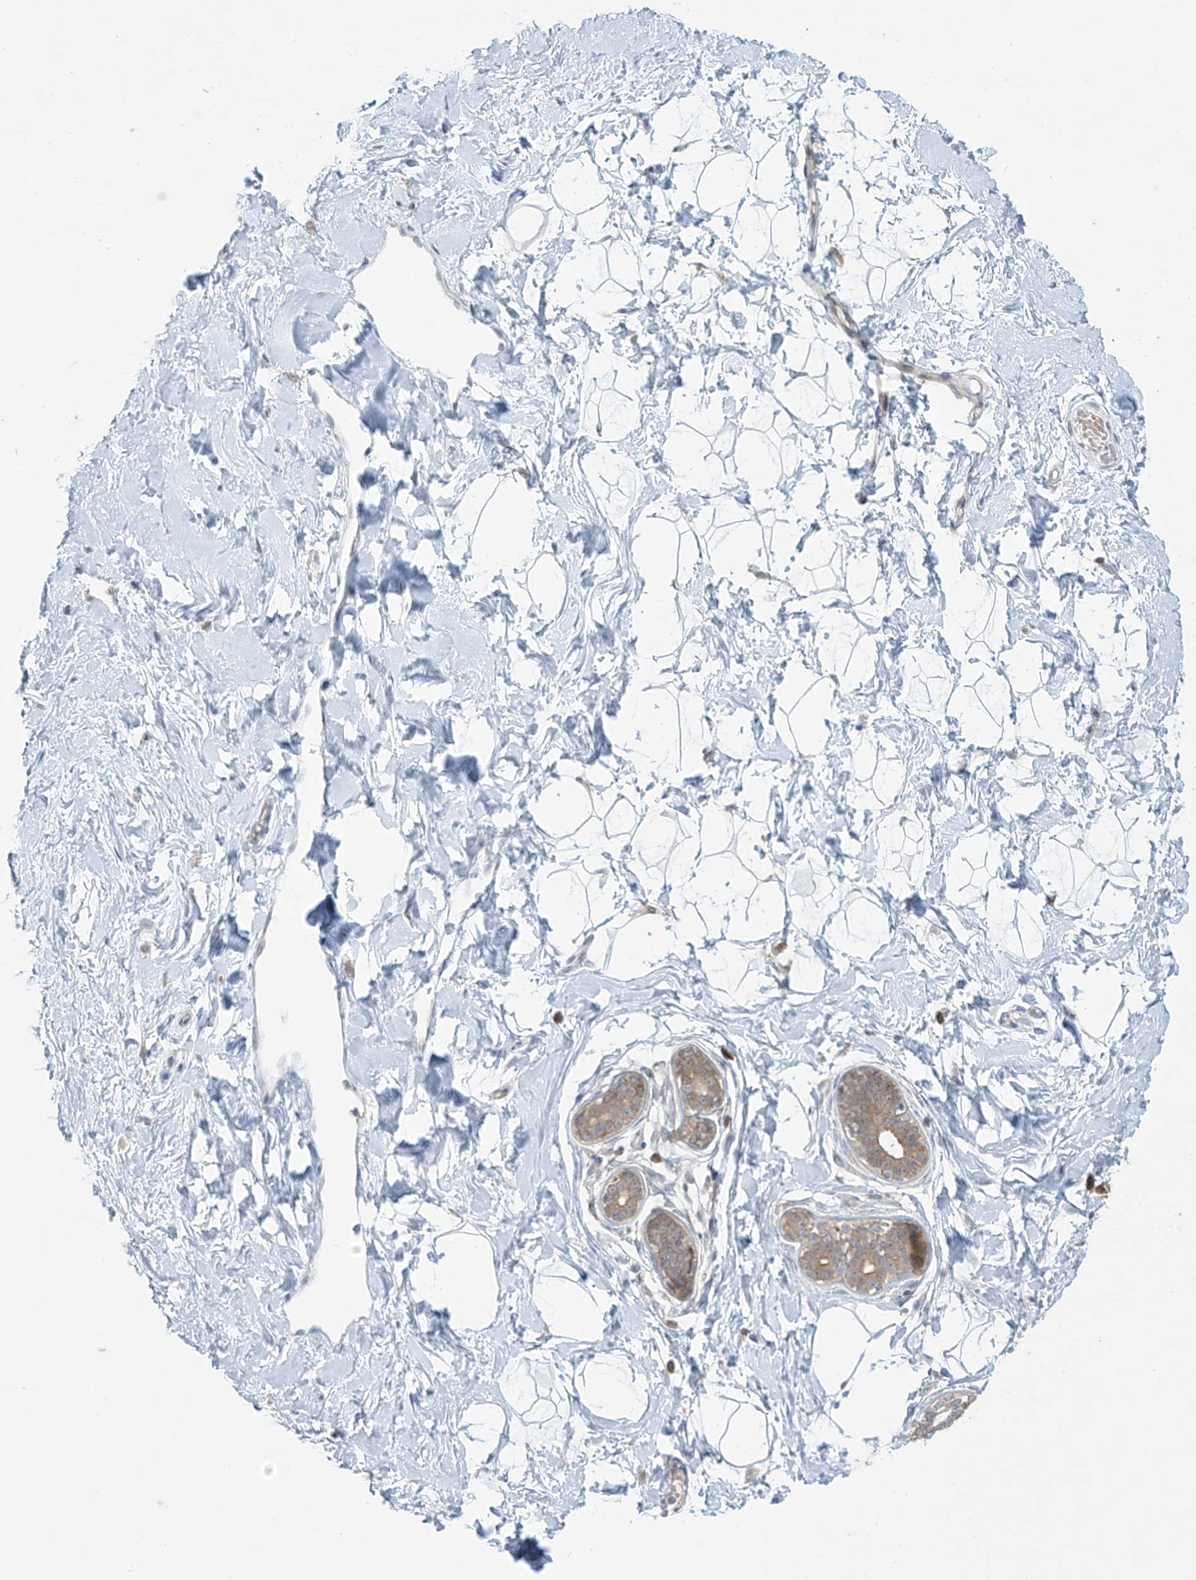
{"staining": {"intensity": "negative", "quantity": "none", "location": "none"}, "tissue": "breast", "cell_type": "Adipocytes", "image_type": "normal", "snomed": [{"axis": "morphology", "description": "Normal tissue, NOS"}, {"axis": "morphology", "description": "Adenoma, NOS"}, {"axis": "topography", "description": "Breast"}], "caption": "Protein analysis of normal breast demonstrates no significant positivity in adipocytes. (DAB (3,3'-diaminobenzidine) immunohistochemistry visualized using brightfield microscopy, high magnification).", "gene": "PPAT", "patient": {"sex": "female", "age": 23}}